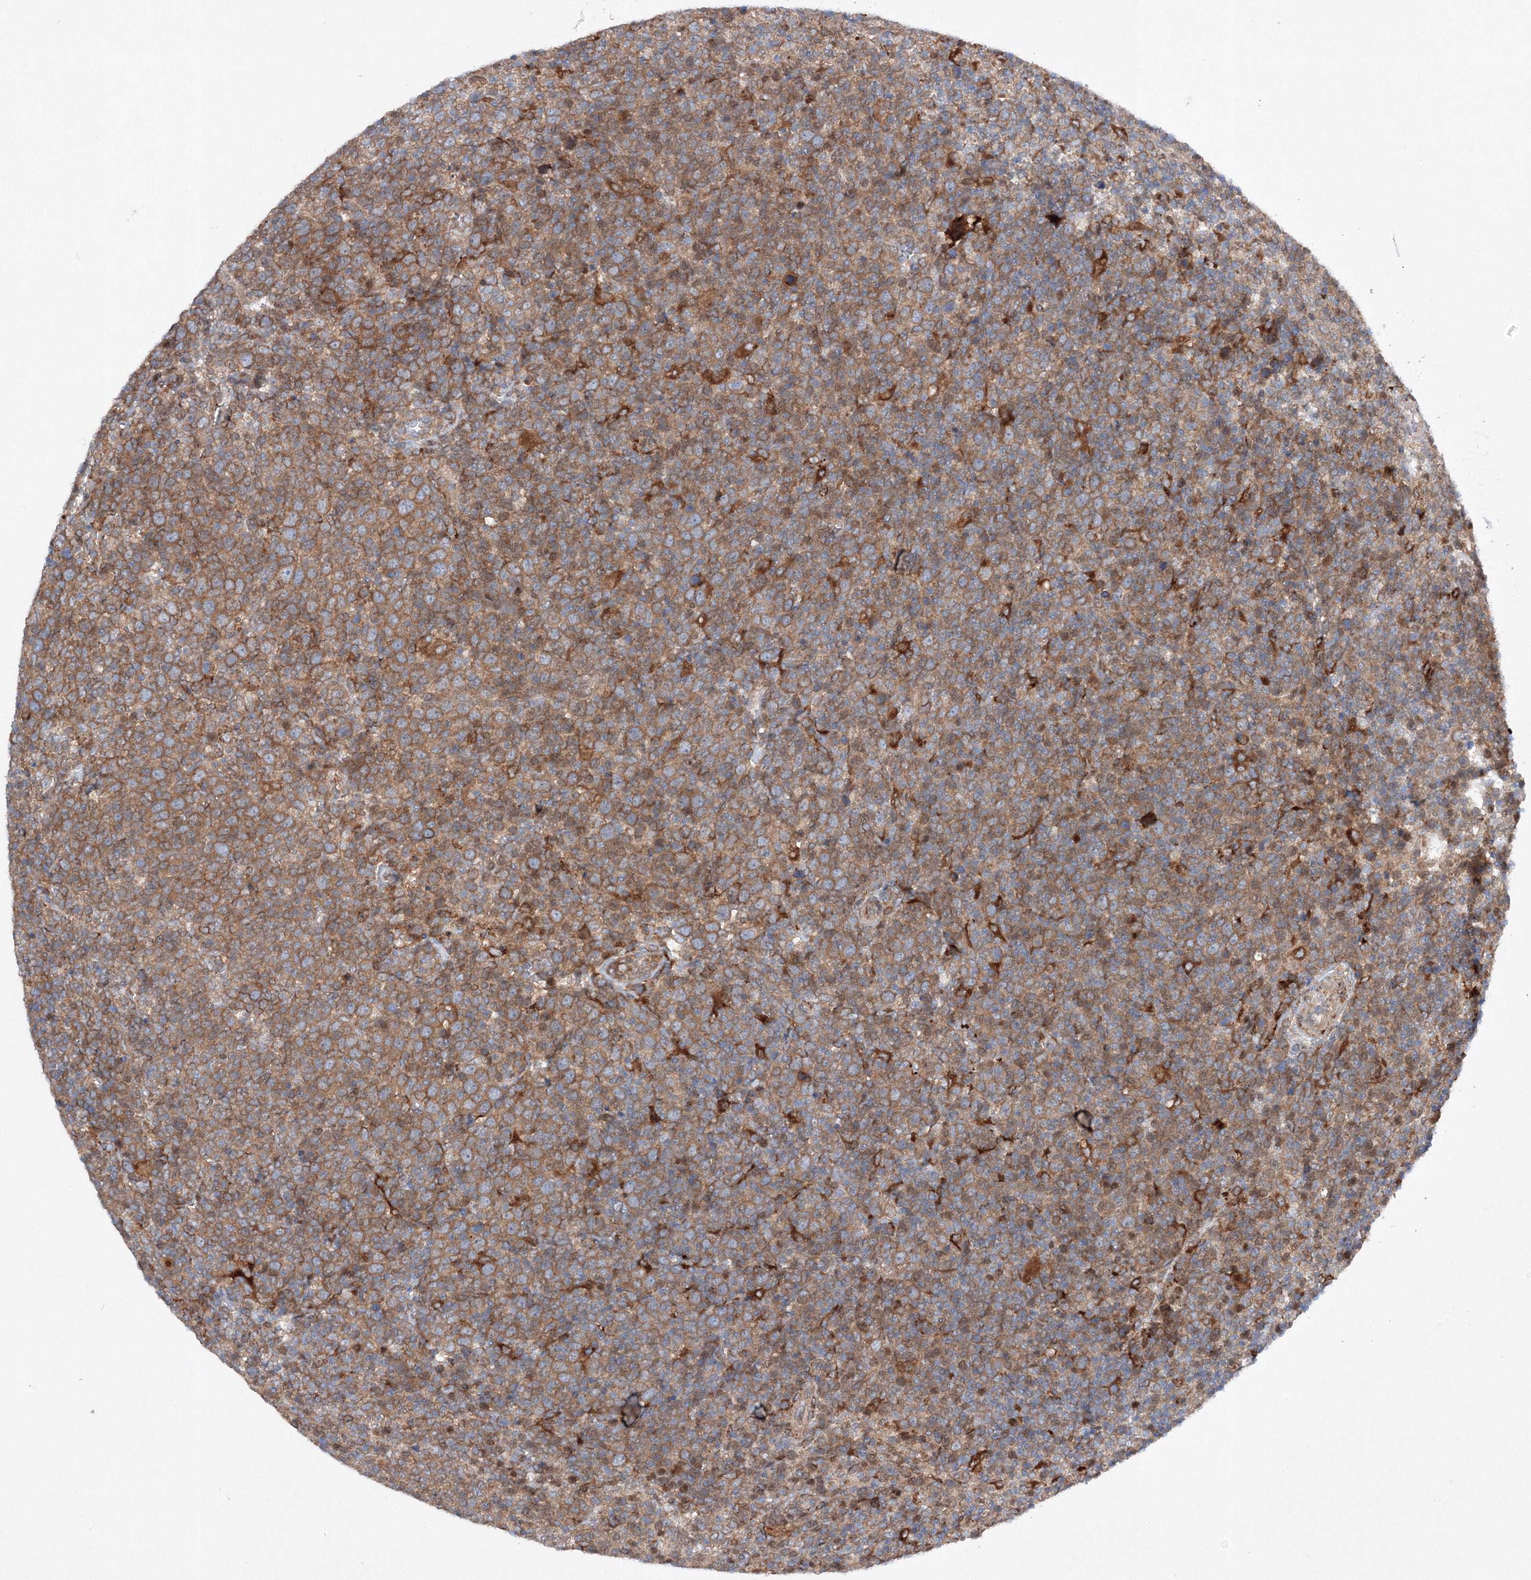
{"staining": {"intensity": "moderate", "quantity": ">75%", "location": "cytoplasmic/membranous"}, "tissue": "lymphoma", "cell_type": "Tumor cells", "image_type": "cancer", "snomed": [{"axis": "morphology", "description": "Malignant lymphoma, non-Hodgkin's type, High grade"}, {"axis": "topography", "description": "Lymph node"}], "caption": "Immunohistochemistry of malignant lymphoma, non-Hodgkin's type (high-grade) shows medium levels of moderate cytoplasmic/membranous positivity in about >75% of tumor cells.", "gene": "SLC36A1", "patient": {"sex": "male", "age": 61}}